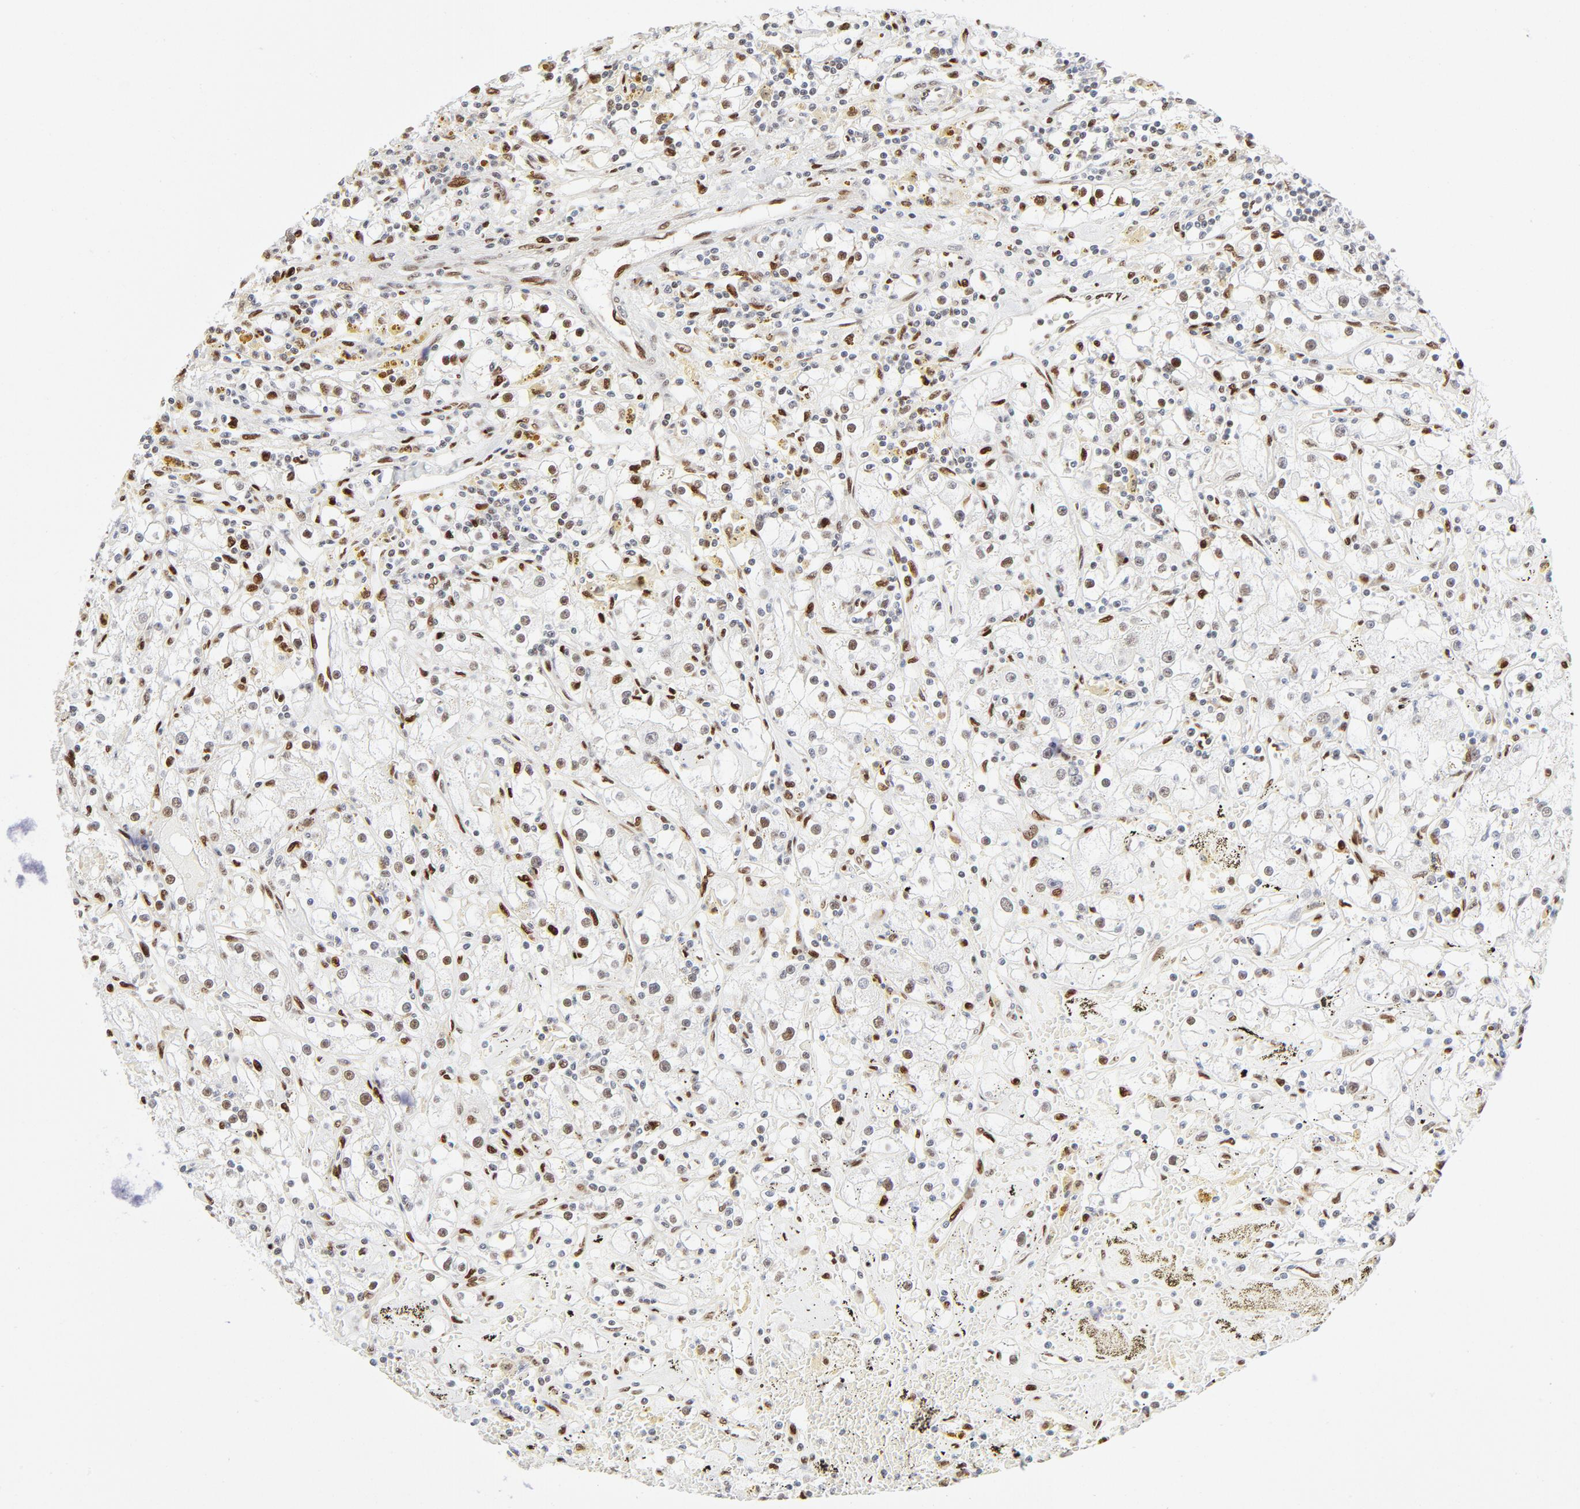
{"staining": {"intensity": "weak", "quantity": "<25%", "location": "nuclear"}, "tissue": "renal cancer", "cell_type": "Tumor cells", "image_type": "cancer", "snomed": [{"axis": "morphology", "description": "Adenocarcinoma, NOS"}, {"axis": "topography", "description": "Kidney"}], "caption": "Immunohistochemistry image of renal cancer stained for a protein (brown), which exhibits no positivity in tumor cells.", "gene": "MEF2A", "patient": {"sex": "male", "age": 56}}